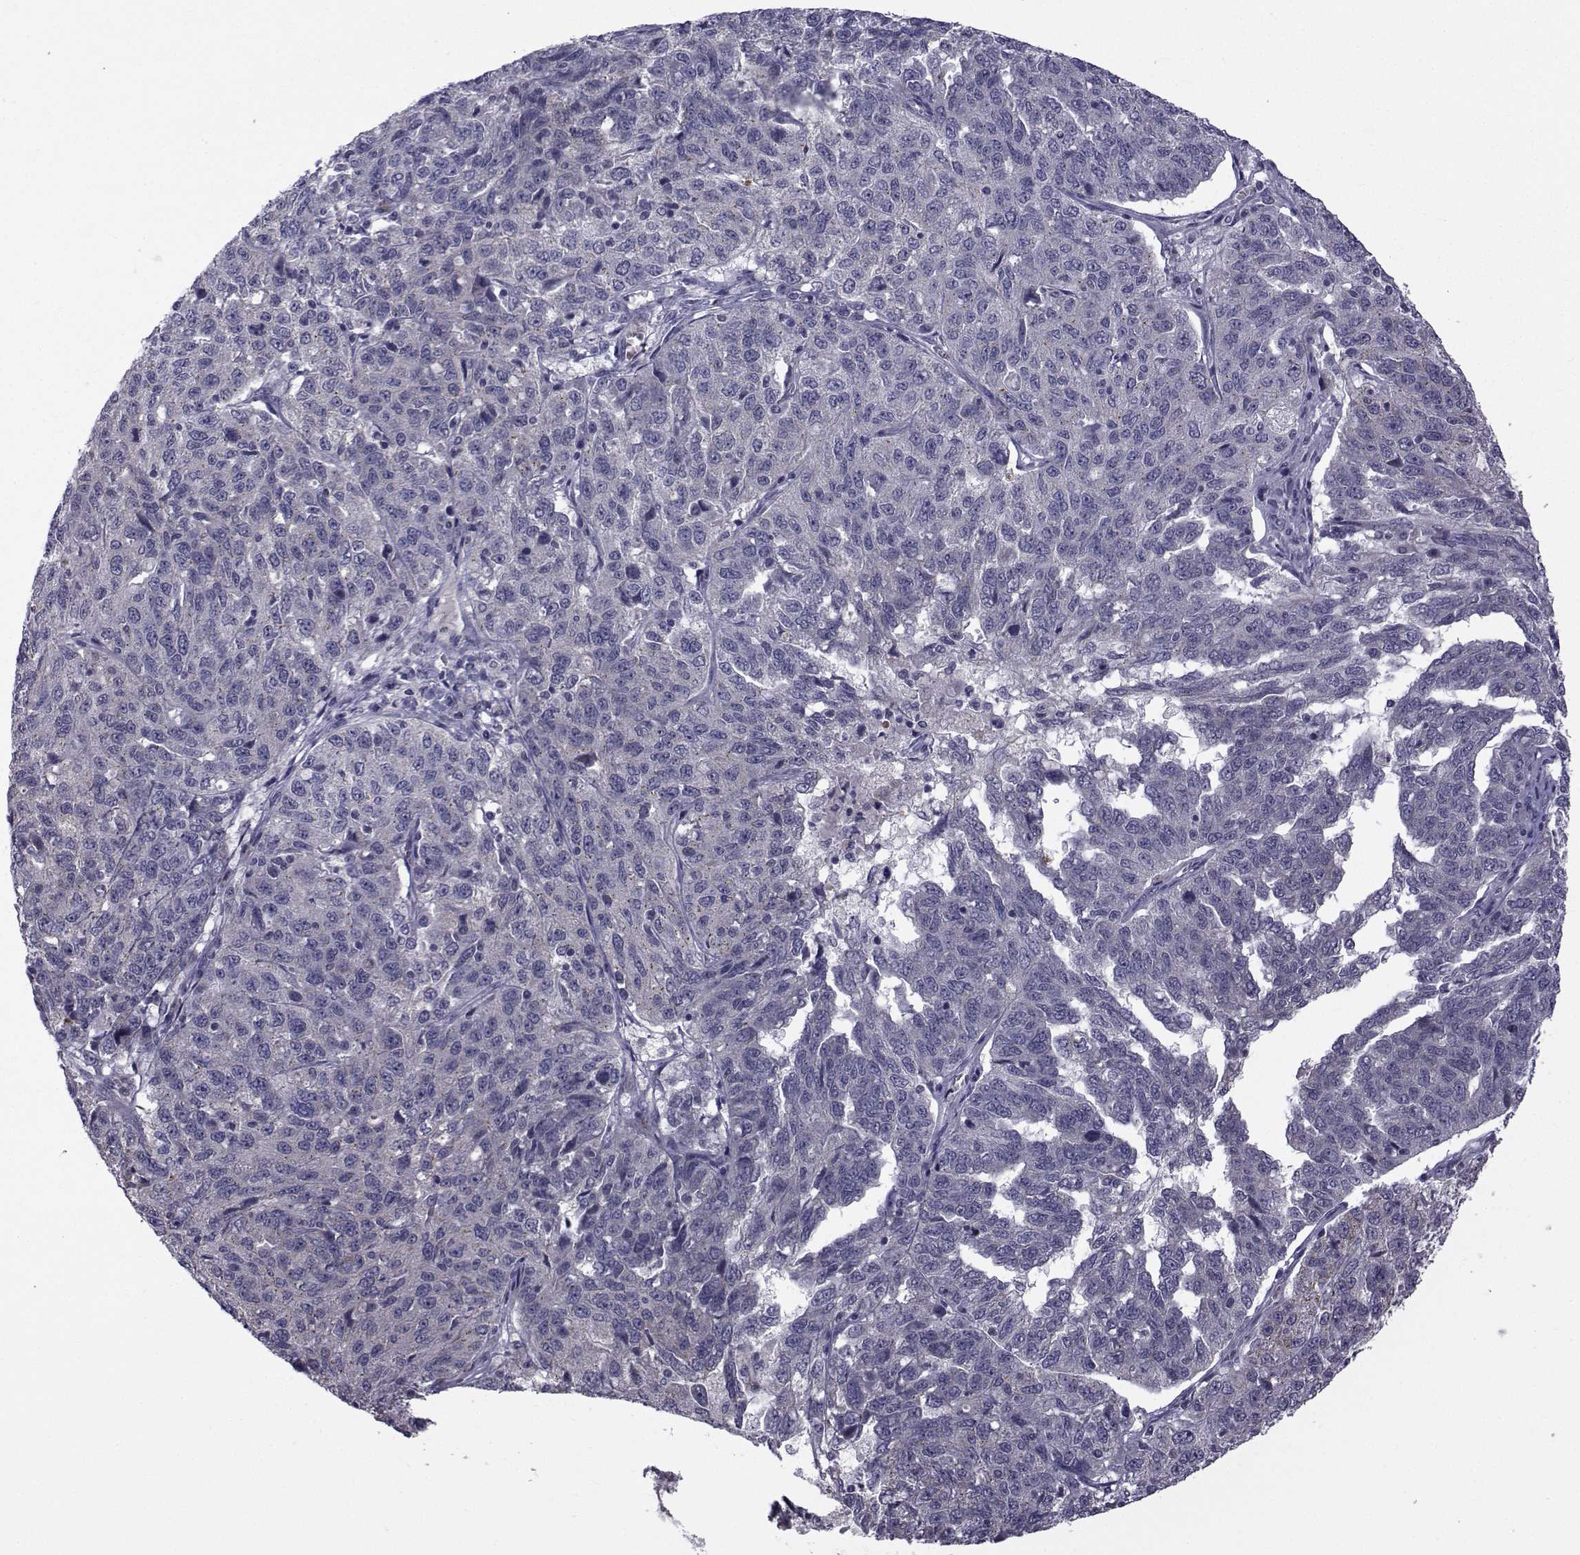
{"staining": {"intensity": "negative", "quantity": "none", "location": "none"}, "tissue": "ovarian cancer", "cell_type": "Tumor cells", "image_type": "cancer", "snomed": [{"axis": "morphology", "description": "Cystadenocarcinoma, serous, NOS"}, {"axis": "topography", "description": "Ovary"}], "caption": "This is an immunohistochemistry photomicrograph of human ovarian cancer. There is no expression in tumor cells.", "gene": "ANGPT1", "patient": {"sex": "female", "age": 71}}